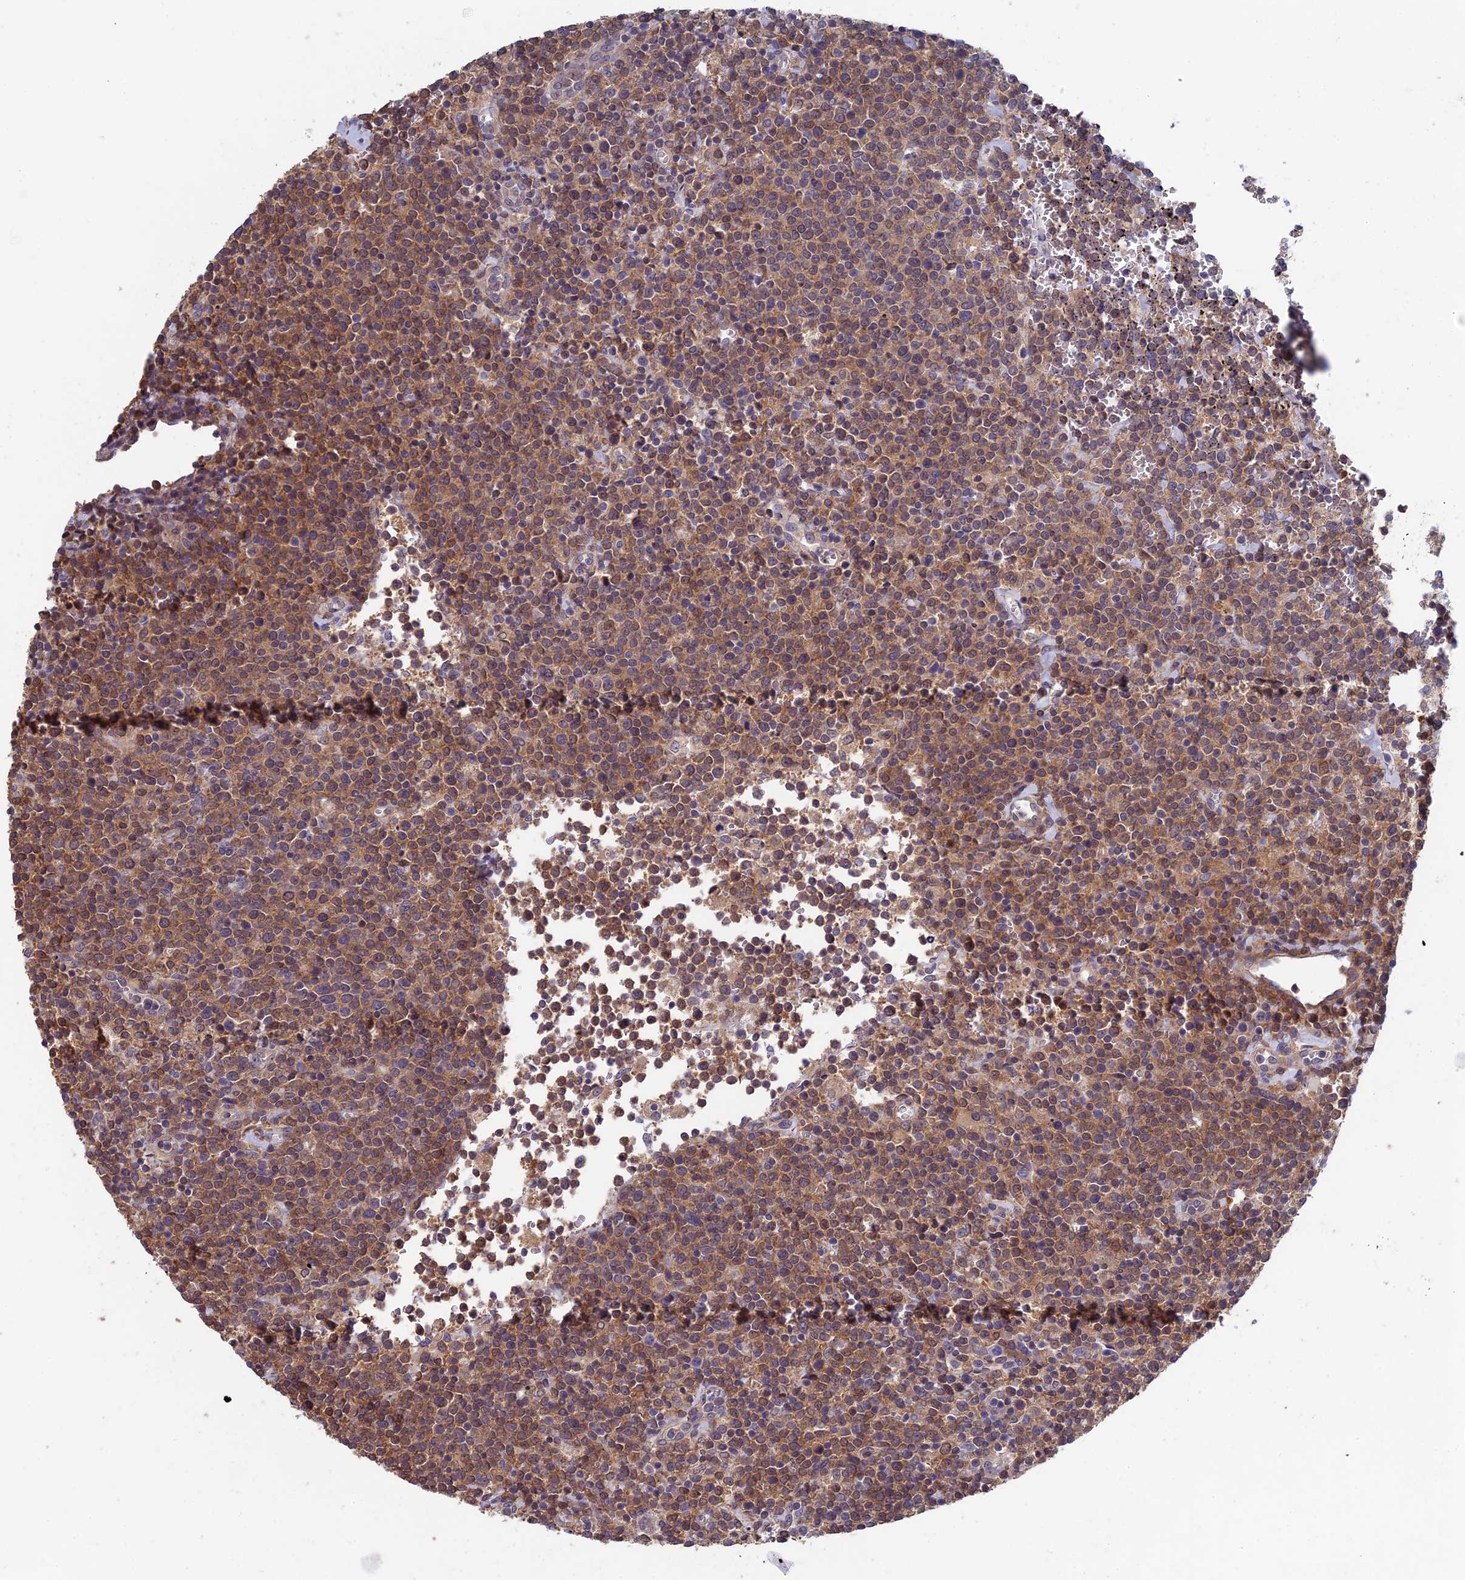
{"staining": {"intensity": "moderate", "quantity": ">75%", "location": "cytoplasmic/membranous"}, "tissue": "lymphoma", "cell_type": "Tumor cells", "image_type": "cancer", "snomed": [{"axis": "morphology", "description": "Malignant lymphoma, non-Hodgkin's type, High grade"}, {"axis": "topography", "description": "Lymph node"}], "caption": "This is an image of immunohistochemistry staining of lymphoma, which shows moderate staining in the cytoplasmic/membranous of tumor cells.", "gene": "LCMT1", "patient": {"sex": "male", "age": 61}}